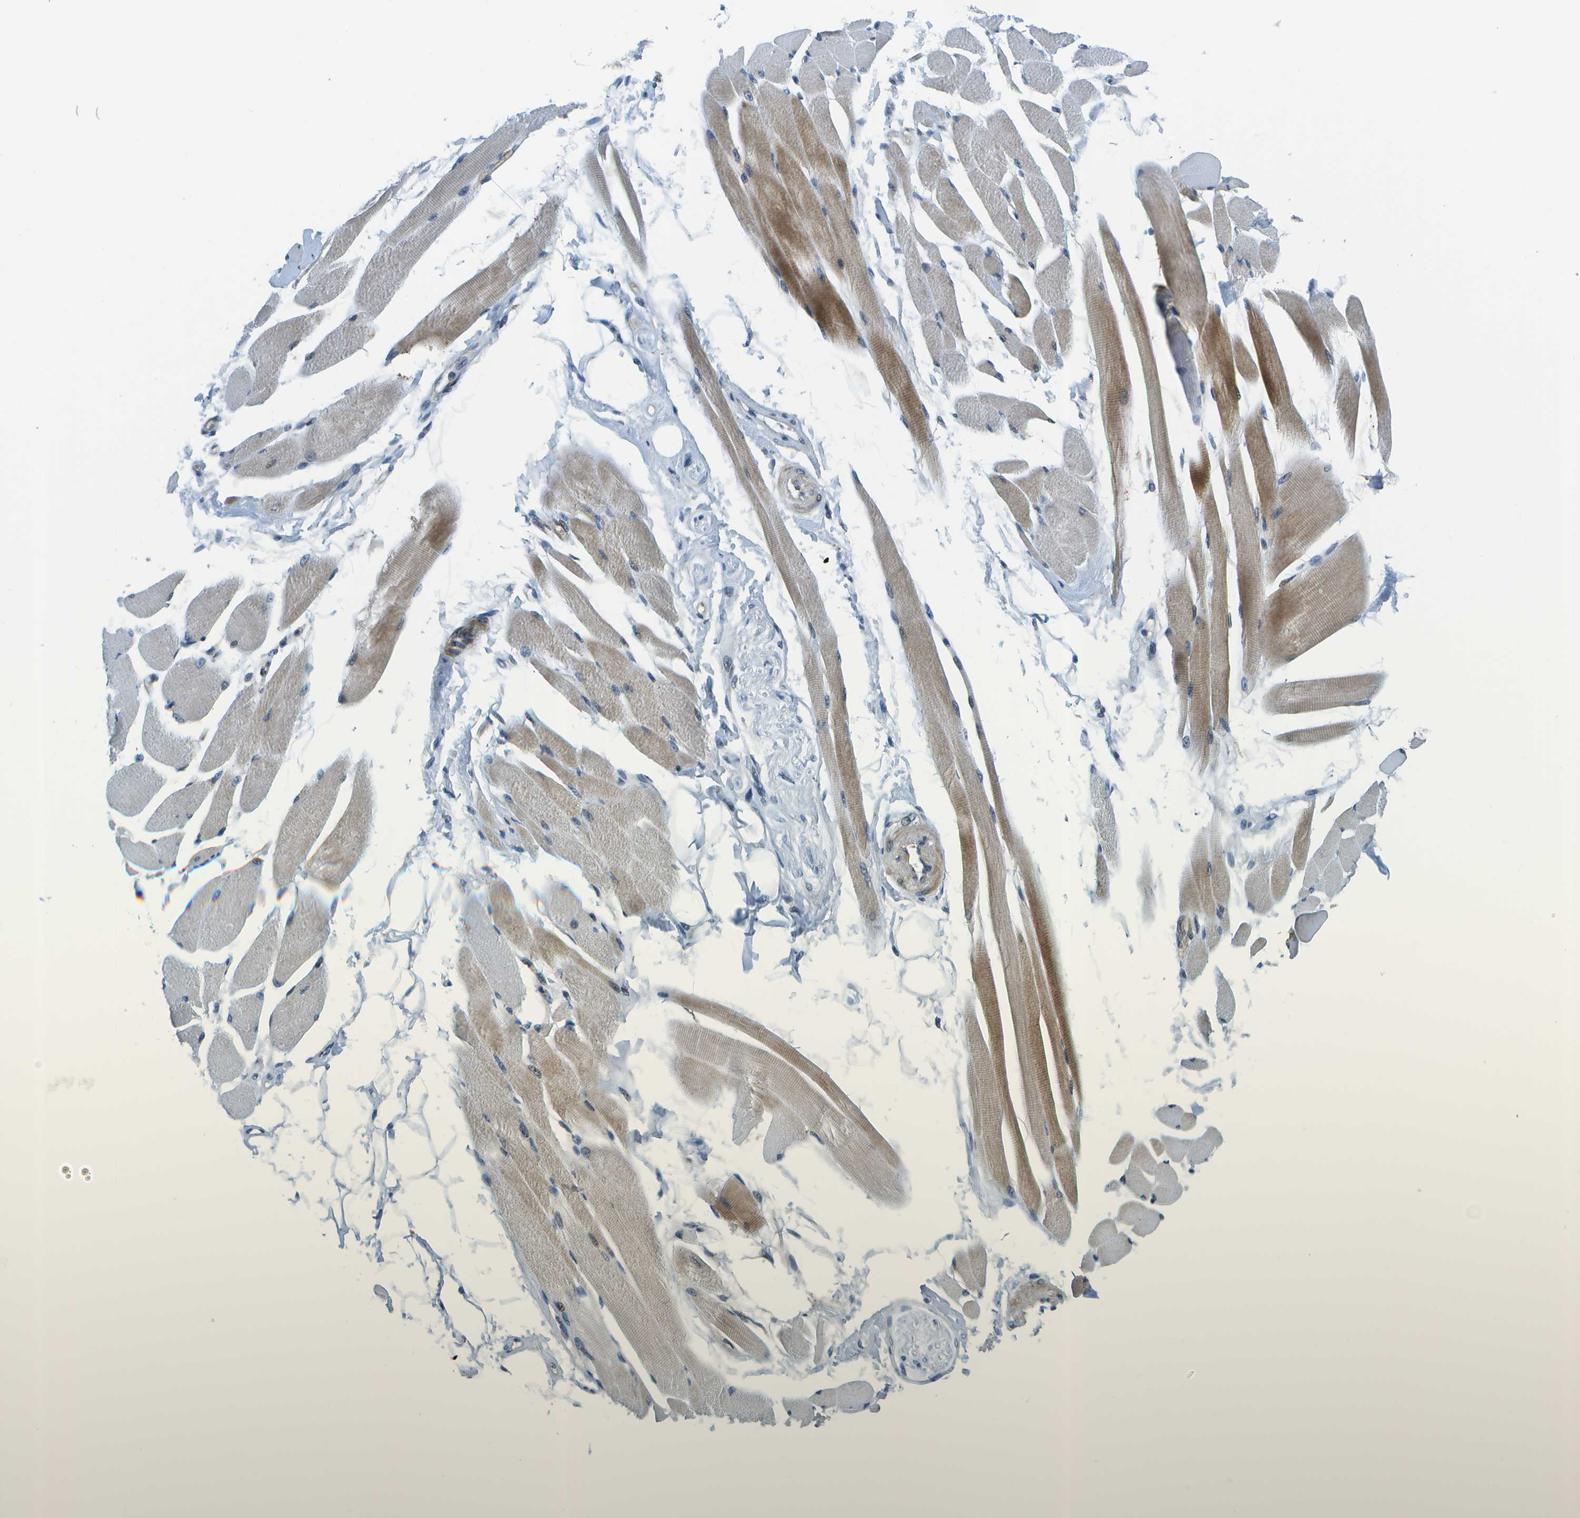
{"staining": {"intensity": "weak", "quantity": "25%-75%", "location": "cytoplasmic/membranous"}, "tissue": "skeletal muscle", "cell_type": "Myocytes", "image_type": "normal", "snomed": [{"axis": "morphology", "description": "Normal tissue, NOS"}, {"axis": "topography", "description": "Skeletal muscle"}, {"axis": "topography", "description": "Peripheral nerve tissue"}], "caption": "Skeletal muscle stained with IHC reveals weak cytoplasmic/membranous positivity in approximately 25%-75% of myocytes.", "gene": "ENPP5", "patient": {"sex": "female", "age": 84}}